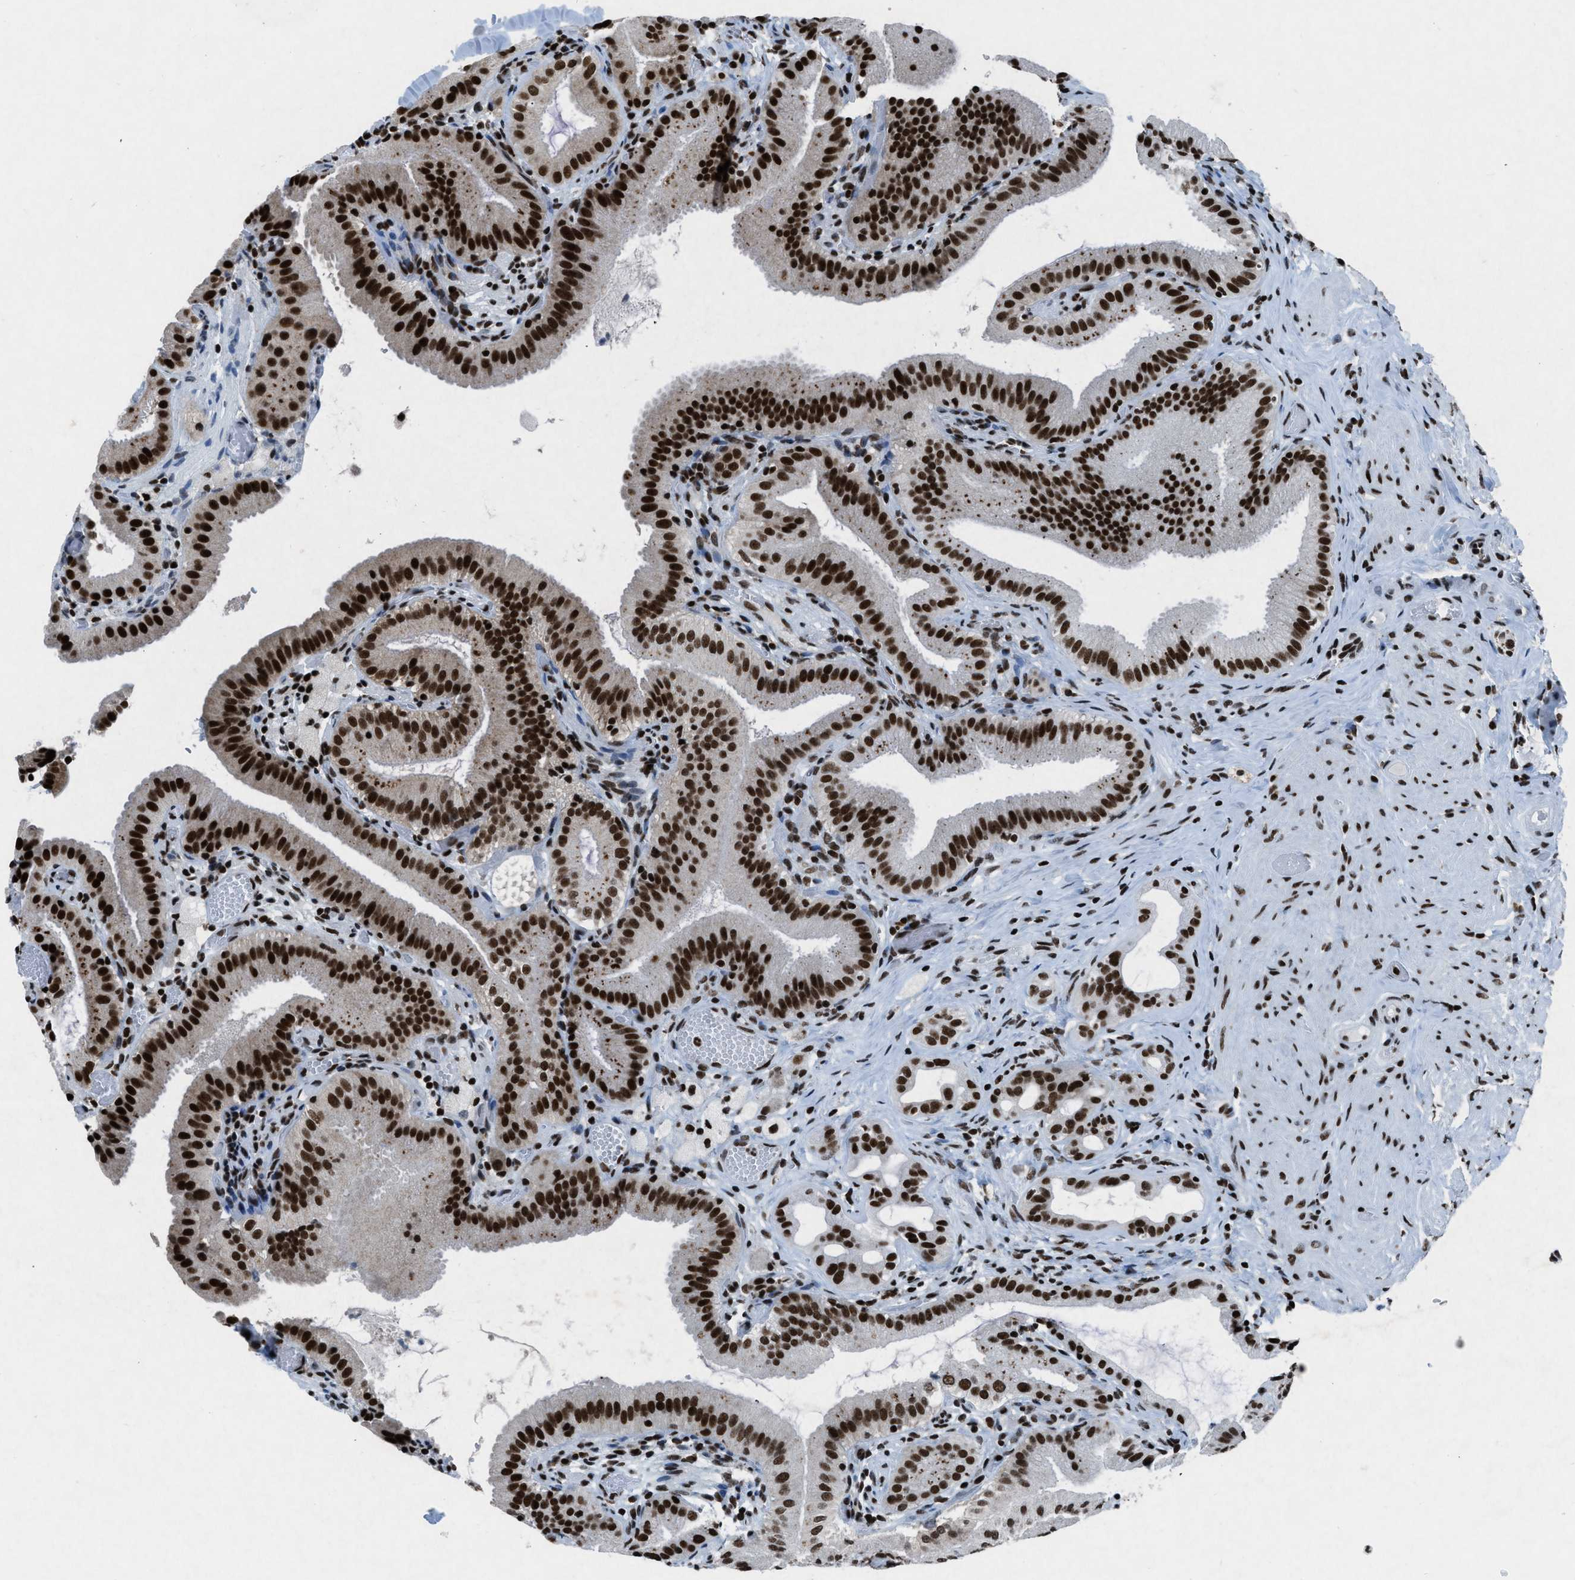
{"staining": {"intensity": "strong", "quantity": ">75%", "location": "nuclear"}, "tissue": "gallbladder", "cell_type": "Glandular cells", "image_type": "normal", "snomed": [{"axis": "morphology", "description": "Normal tissue, NOS"}, {"axis": "topography", "description": "Gallbladder"}], "caption": "This image reveals immunohistochemistry (IHC) staining of benign gallbladder, with high strong nuclear expression in approximately >75% of glandular cells.", "gene": "NXF1", "patient": {"sex": "male", "age": 54}}